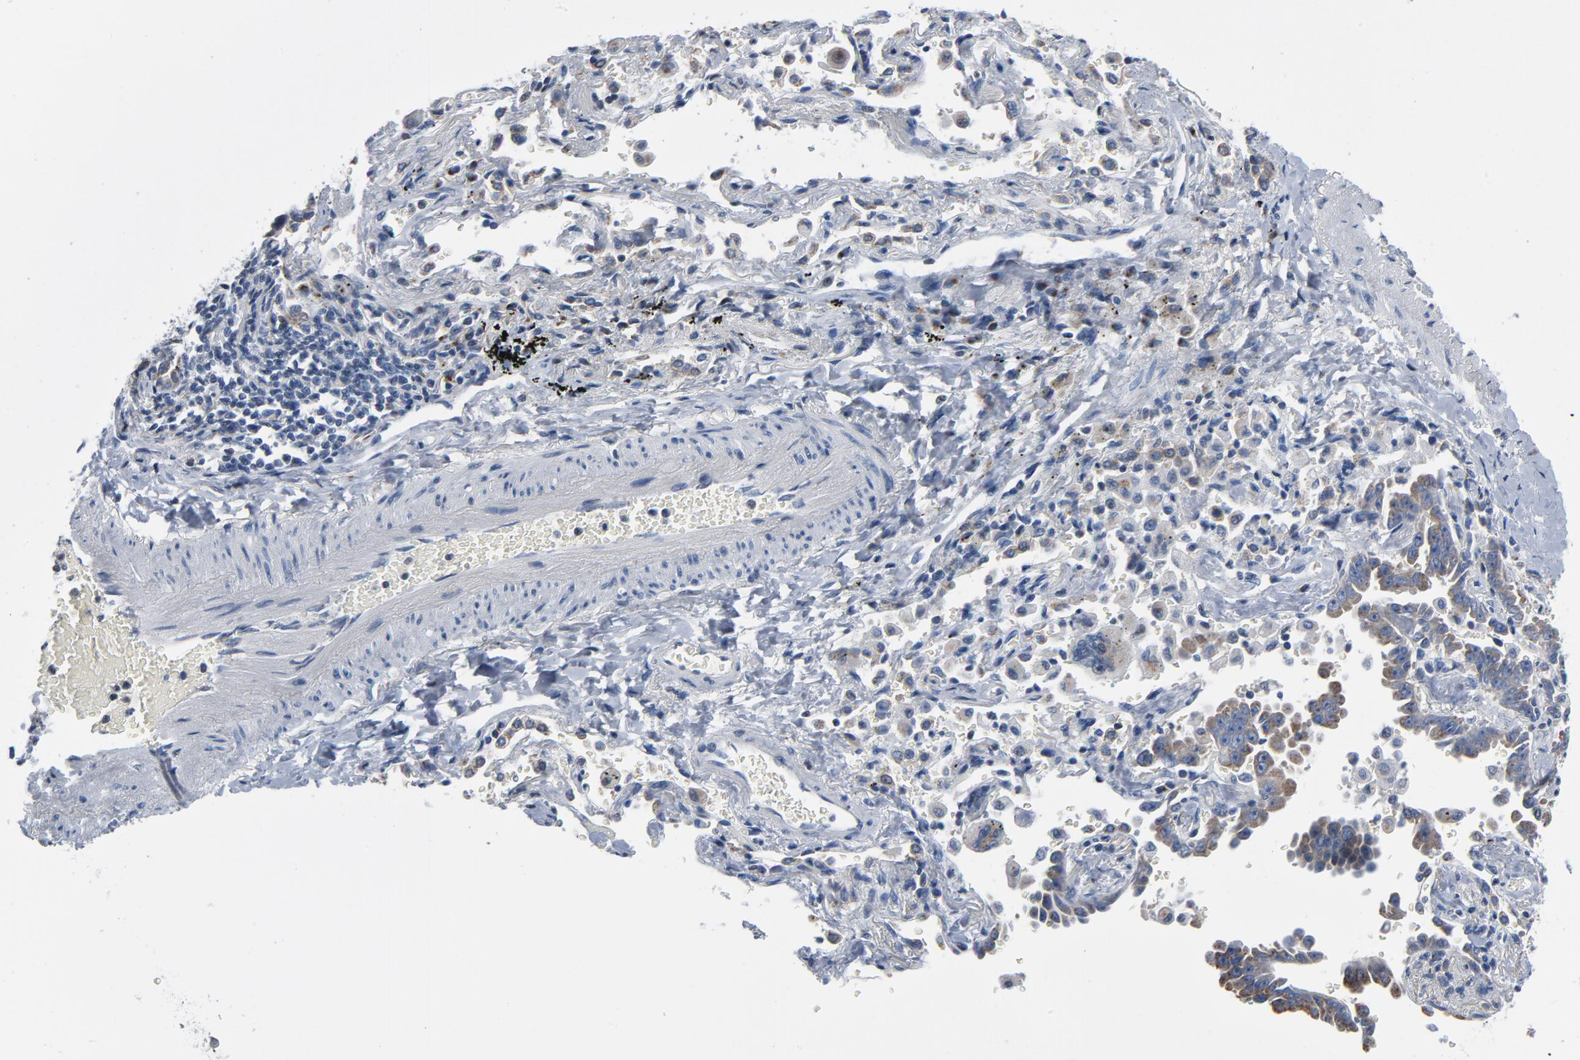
{"staining": {"intensity": "moderate", "quantity": ">75%", "location": "cytoplasmic/membranous"}, "tissue": "lung cancer", "cell_type": "Tumor cells", "image_type": "cancer", "snomed": [{"axis": "morphology", "description": "Adenocarcinoma, NOS"}, {"axis": "topography", "description": "Lung"}], "caption": "Human lung adenocarcinoma stained for a protein (brown) displays moderate cytoplasmic/membranous positive positivity in approximately >75% of tumor cells.", "gene": "YIPF6", "patient": {"sex": "female", "age": 64}}